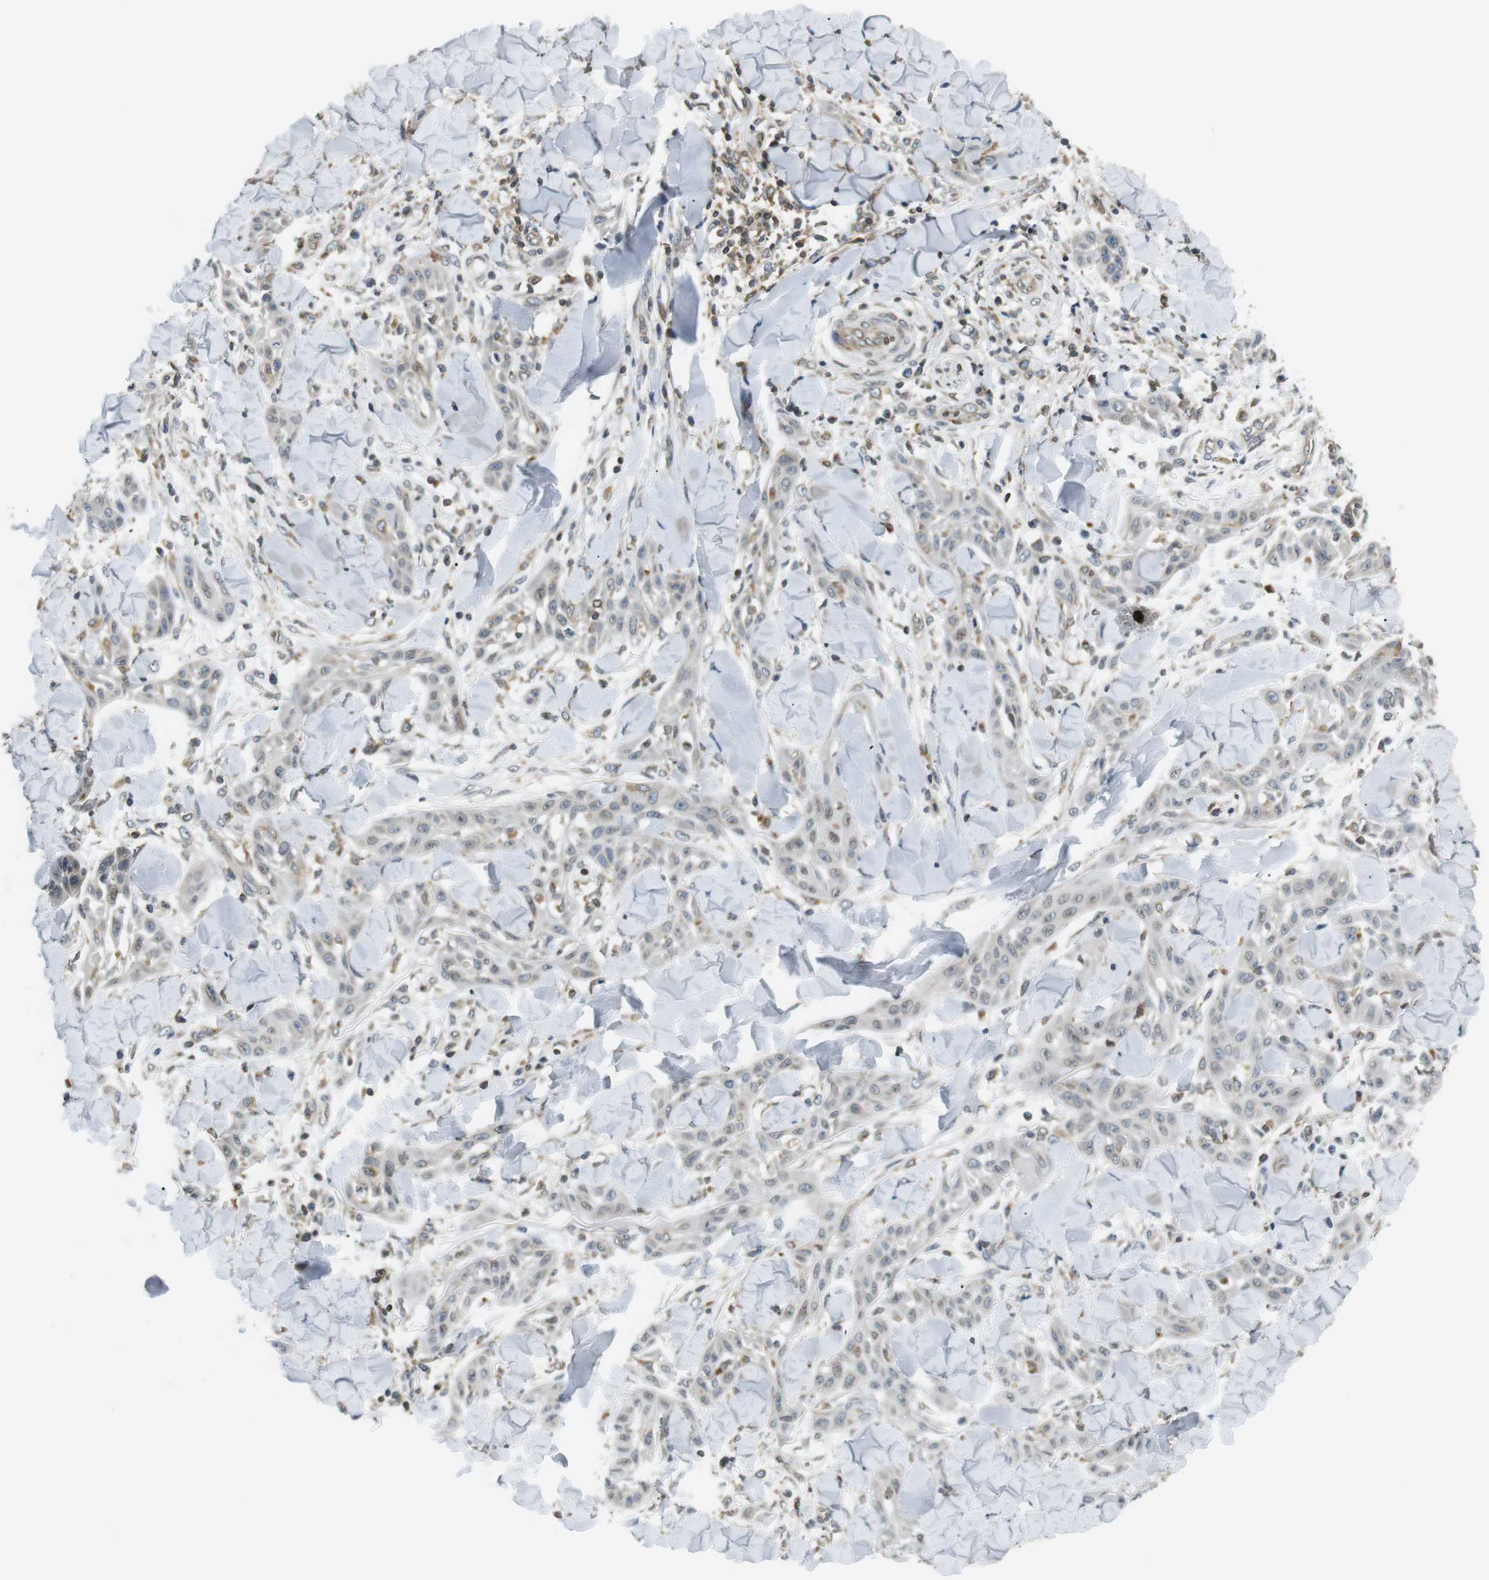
{"staining": {"intensity": "negative", "quantity": "none", "location": "none"}, "tissue": "skin cancer", "cell_type": "Tumor cells", "image_type": "cancer", "snomed": [{"axis": "morphology", "description": "Squamous cell carcinoma, NOS"}, {"axis": "topography", "description": "Skin"}], "caption": "Human skin squamous cell carcinoma stained for a protein using immunohistochemistry exhibits no staining in tumor cells.", "gene": "TMX4", "patient": {"sex": "male", "age": 24}}